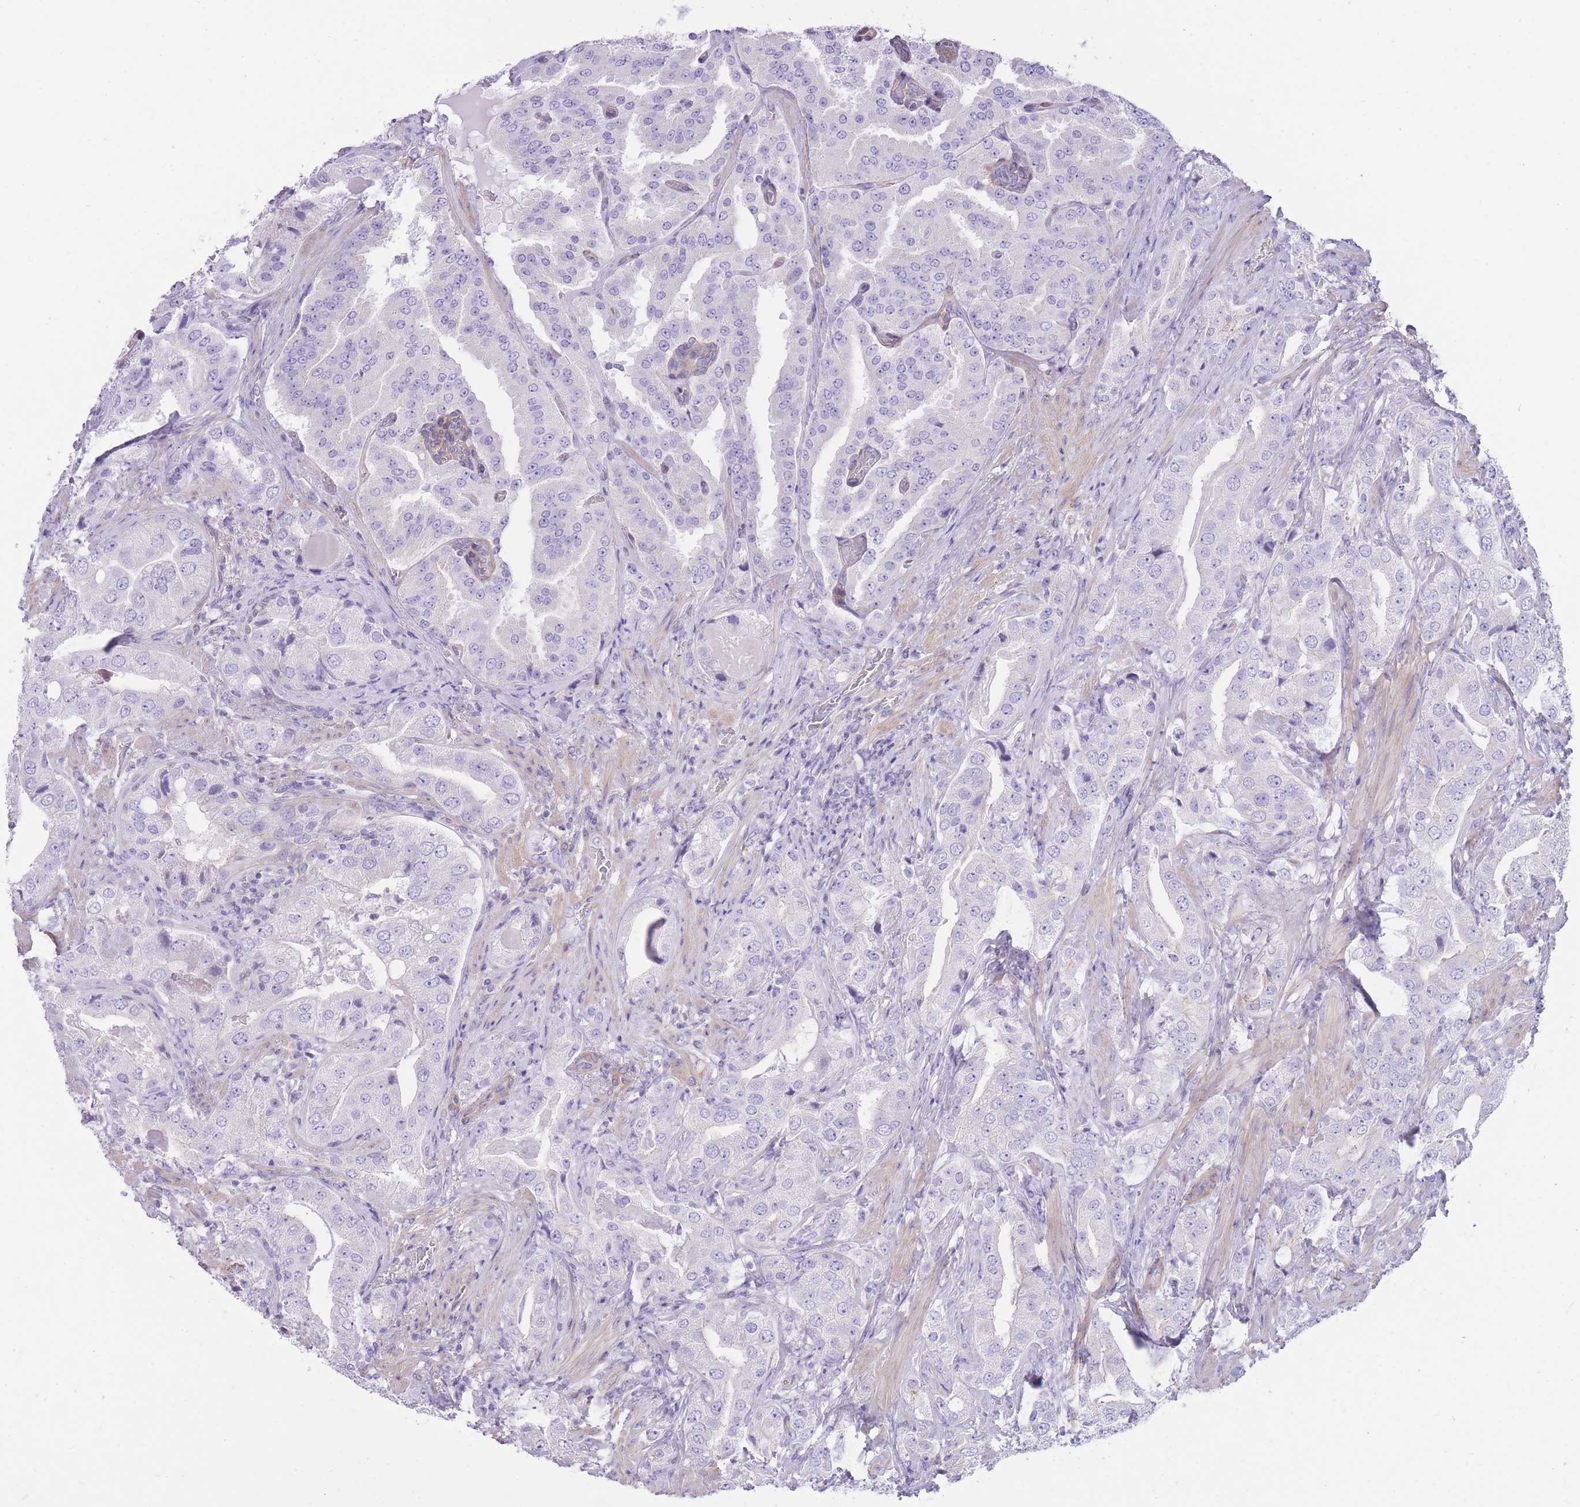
{"staining": {"intensity": "negative", "quantity": "none", "location": "none"}, "tissue": "prostate cancer", "cell_type": "Tumor cells", "image_type": "cancer", "snomed": [{"axis": "morphology", "description": "Adenocarcinoma, High grade"}, {"axis": "topography", "description": "Prostate"}], "caption": "Tumor cells are negative for brown protein staining in prostate high-grade adenocarcinoma. (DAB immunohistochemistry with hematoxylin counter stain).", "gene": "OR11H12", "patient": {"sex": "male", "age": 63}}